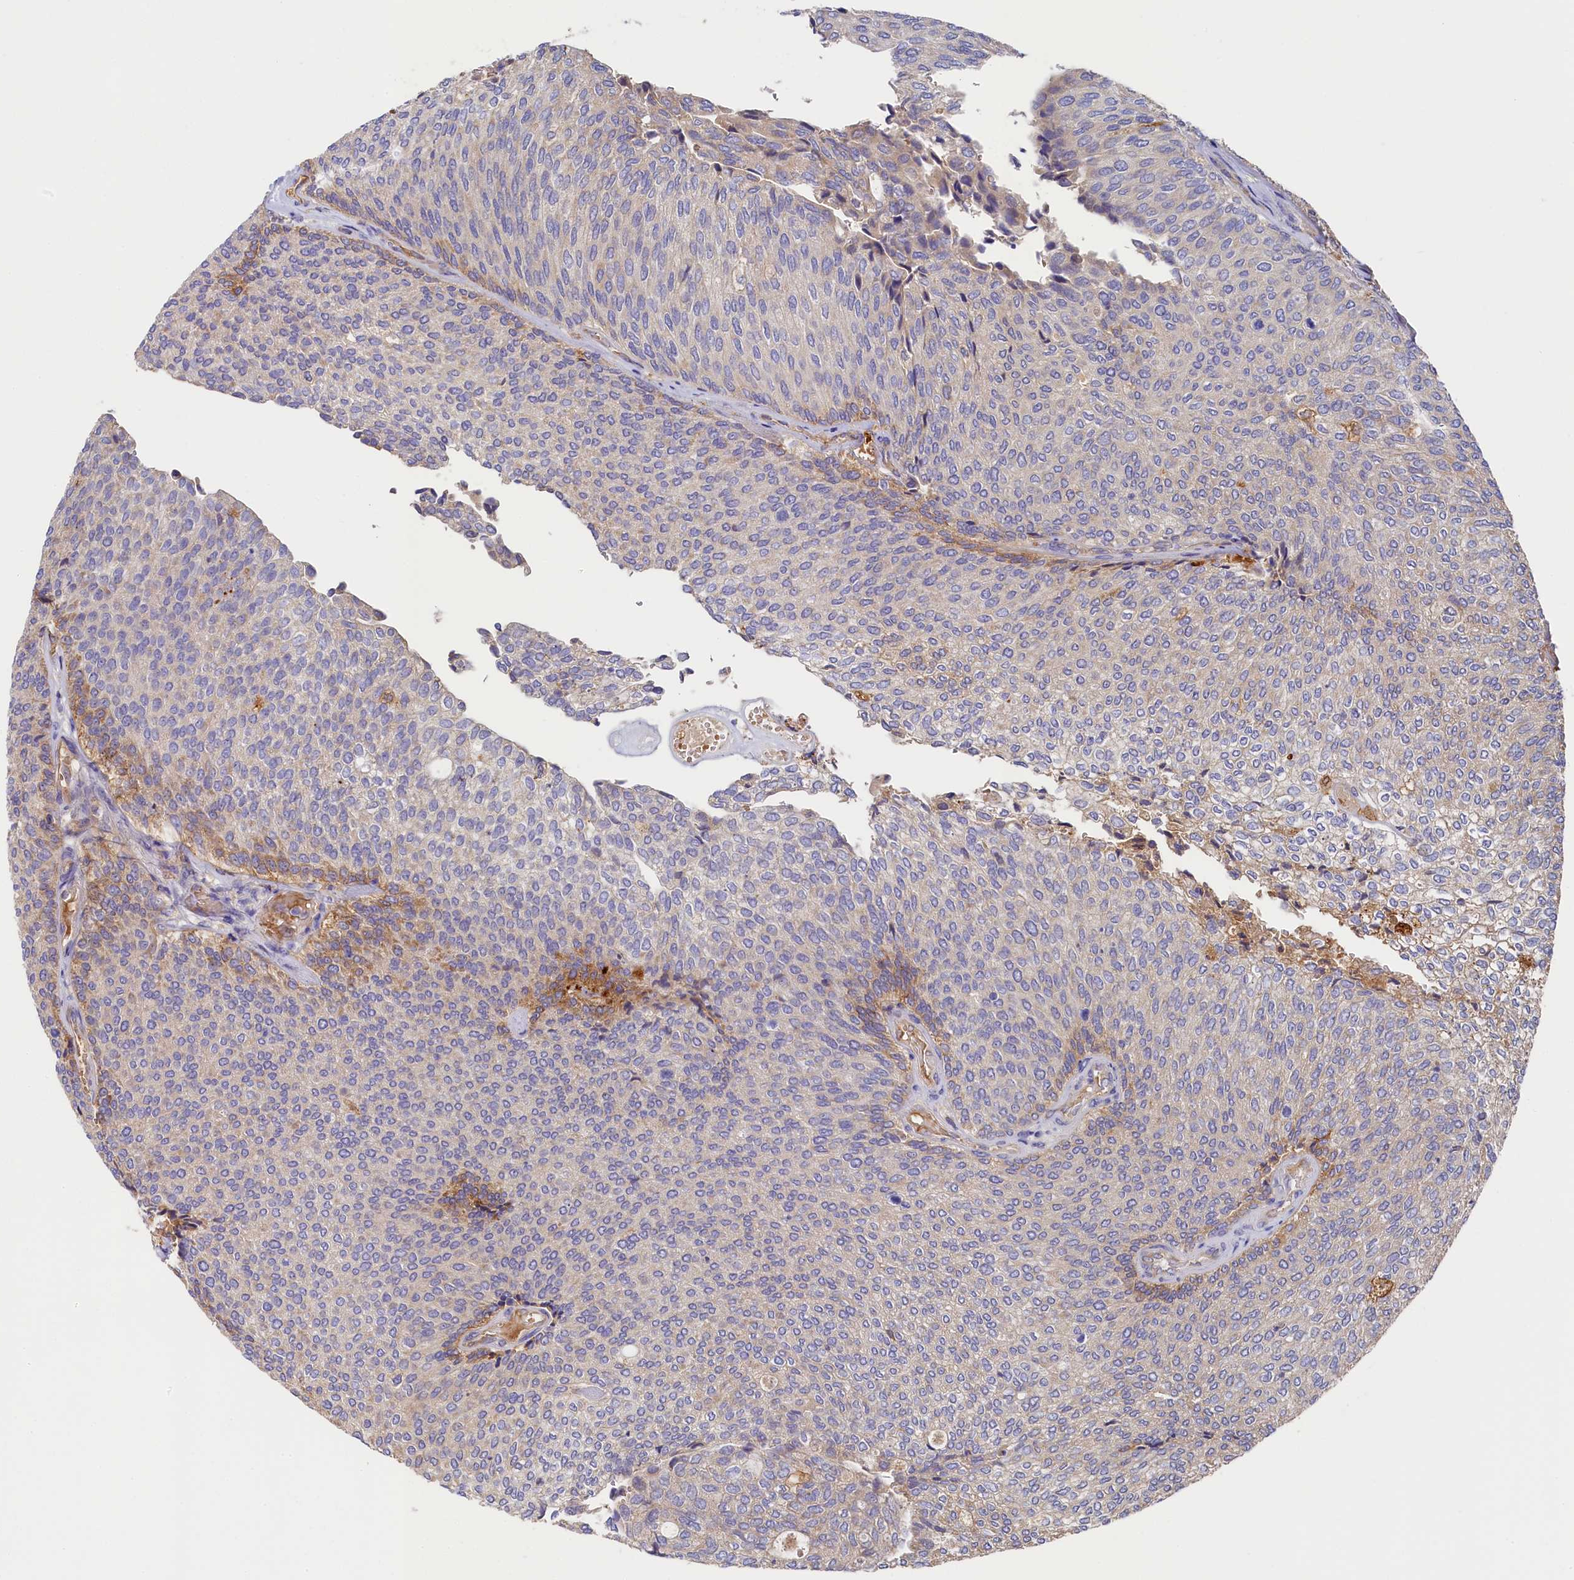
{"staining": {"intensity": "weak", "quantity": "<25%", "location": "cytoplasmic/membranous"}, "tissue": "urothelial cancer", "cell_type": "Tumor cells", "image_type": "cancer", "snomed": [{"axis": "morphology", "description": "Urothelial carcinoma, Low grade"}, {"axis": "topography", "description": "Urinary bladder"}], "caption": "Immunohistochemical staining of urothelial cancer demonstrates no significant staining in tumor cells.", "gene": "SEC31B", "patient": {"sex": "female", "age": 79}}